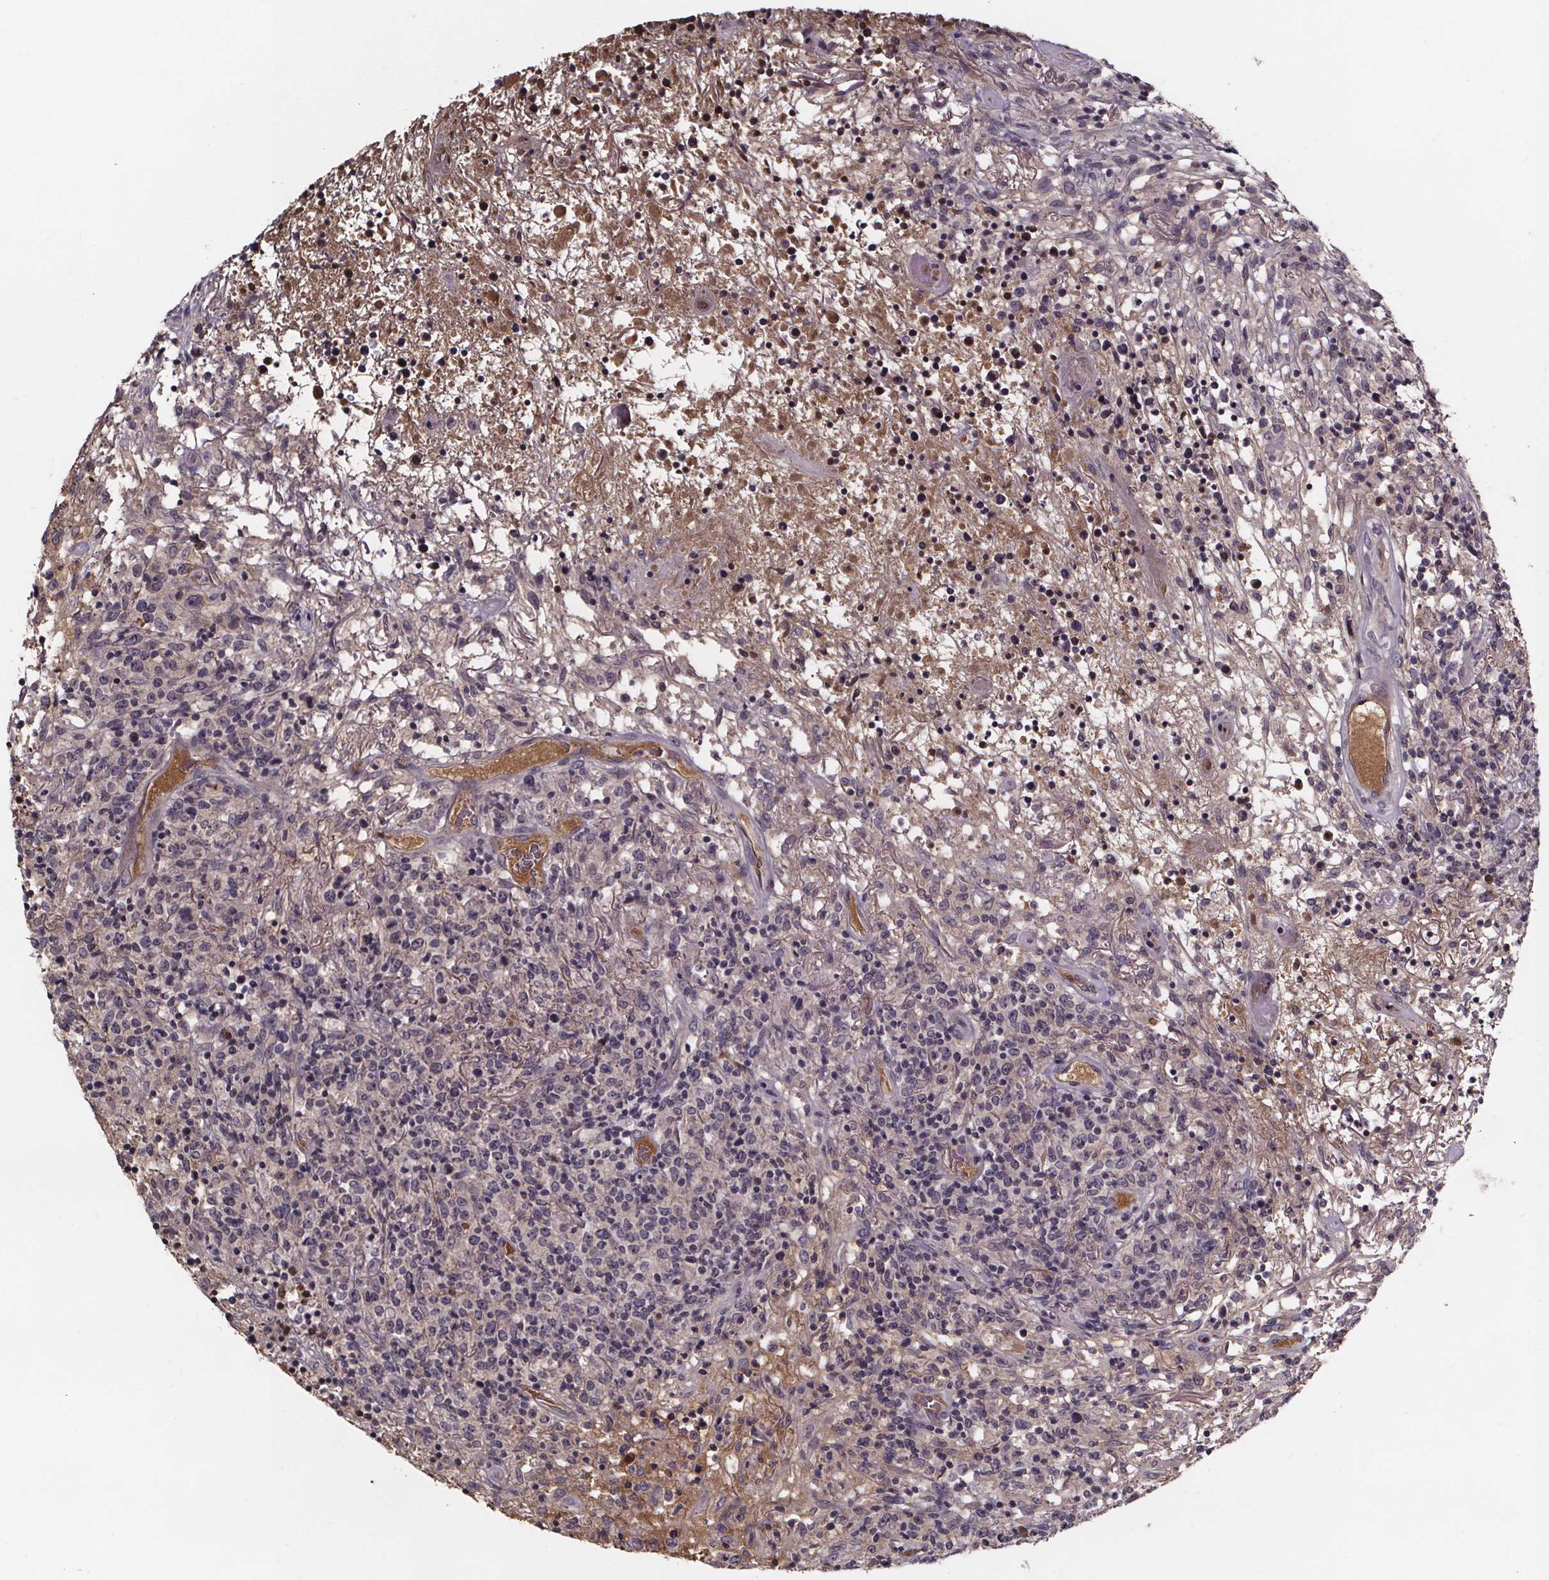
{"staining": {"intensity": "negative", "quantity": "none", "location": "none"}, "tissue": "lymphoma", "cell_type": "Tumor cells", "image_type": "cancer", "snomed": [{"axis": "morphology", "description": "Malignant lymphoma, non-Hodgkin's type, High grade"}, {"axis": "topography", "description": "Lung"}], "caption": "An immunohistochemistry (IHC) histopathology image of lymphoma is shown. There is no staining in tumor cells of lymphoma.", "gene": "NPHP4", "patient": {"sex": "male", "age": 79}}